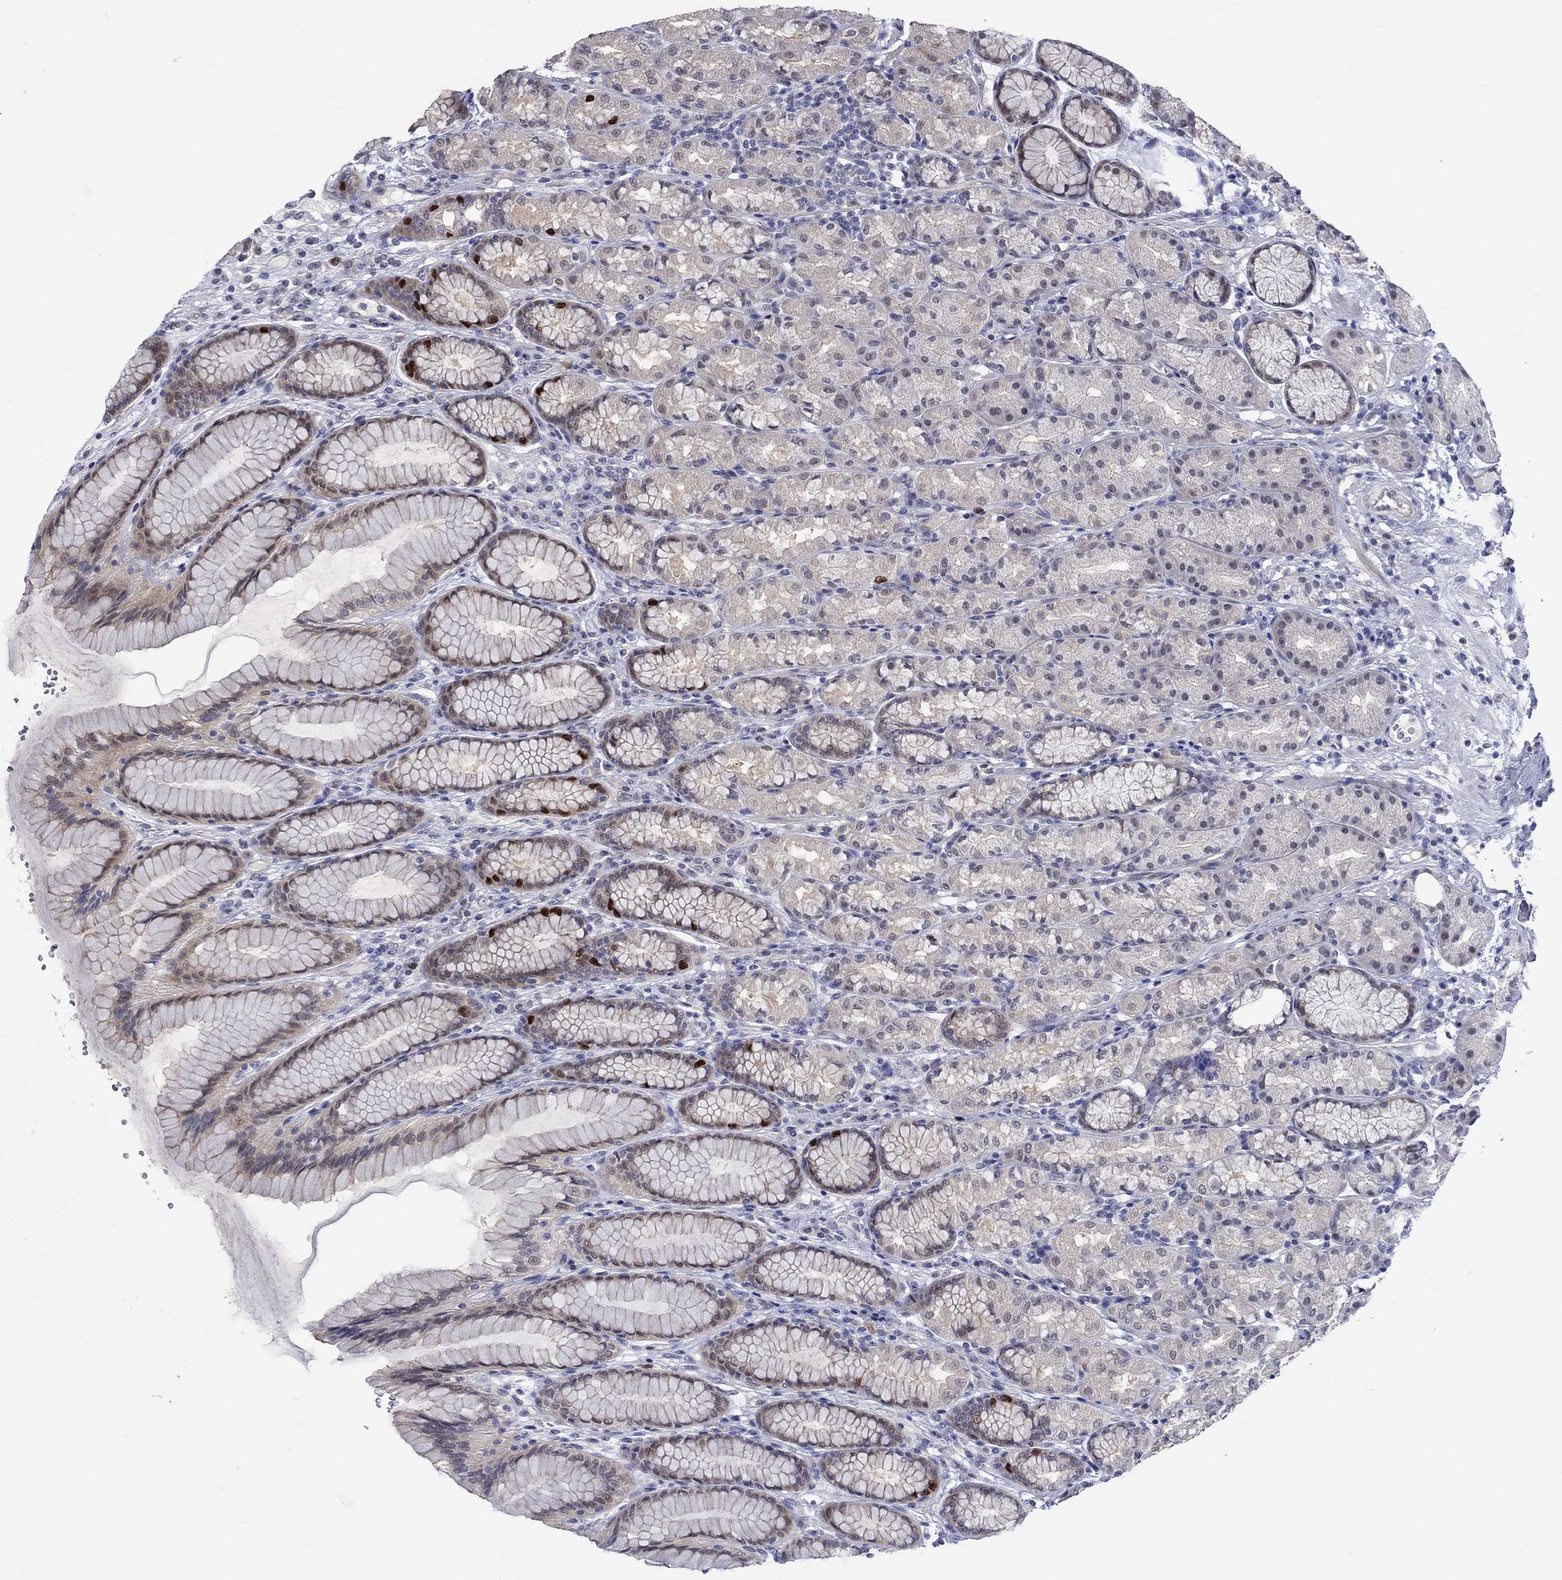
{"staining": {"intensity": "strong", "quantity": "<25%", "location": "nuclear"}, "tissue": "stomach", "cell_type": "Glandular cells", "image_type": "normal", "snomed": [{"axis": "morphology", "description": "Normal tissue, NOS"}, {"axis": "morphology", "description": "Adenocarcinoma, NOS"}, {"axis": "topography", "description": "Stomach"}], "caption": "High-magnification brightfield microscopy of benign stomach stained with DAB (3,3'-diaminobenzidine) (brown) and counterstained with hematoxylin (blue). glandular cells exhibit strong nuclear positivity is present in approximately<25% of cells.", "gene": "E2F8", "patient": {"sex": "female", "age": 79}}